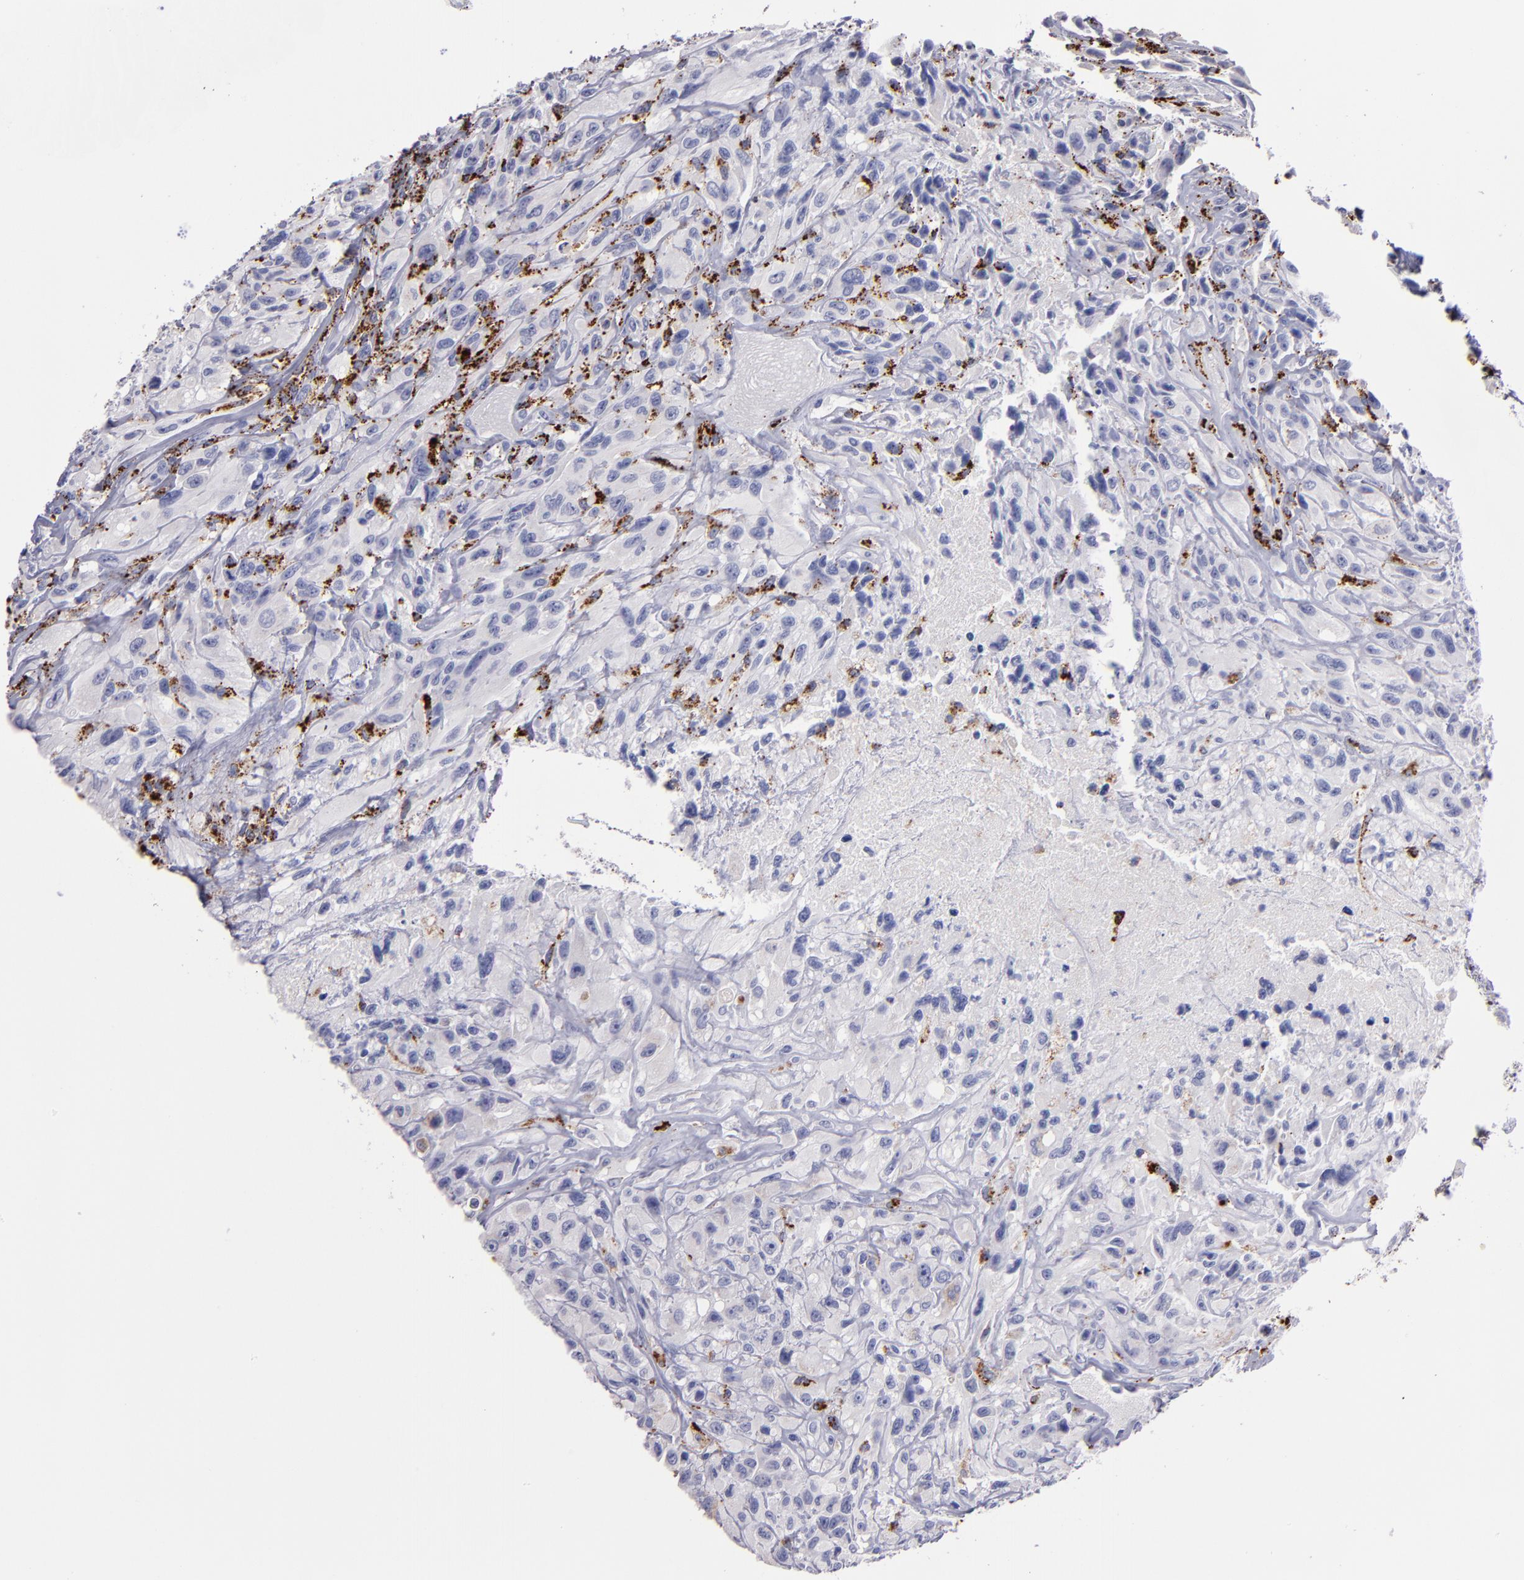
{"staining": {"intensity": "moderate", "quantity": "<25%", "location": "cytoplasmic/membranous"}, "tissue": "glioma", "cell_type": "Tumor cells", "image_type": "cancer", "snomed": [{"axis": "morphology", "description": "Glioma, malignant, High grade"}, {"axis": "topography", "description": "Brain"}], "caption": "IHC (DAB) staining of malignant glioma (high-grade) shows moderate cytoplasmic/membranous protein expression in about <25% of tumor cells. The protein is shown in brown color, while the nuclei are stained blue.", "gene": "CTSS", "patient": {"sex": "male", "age": 48}}